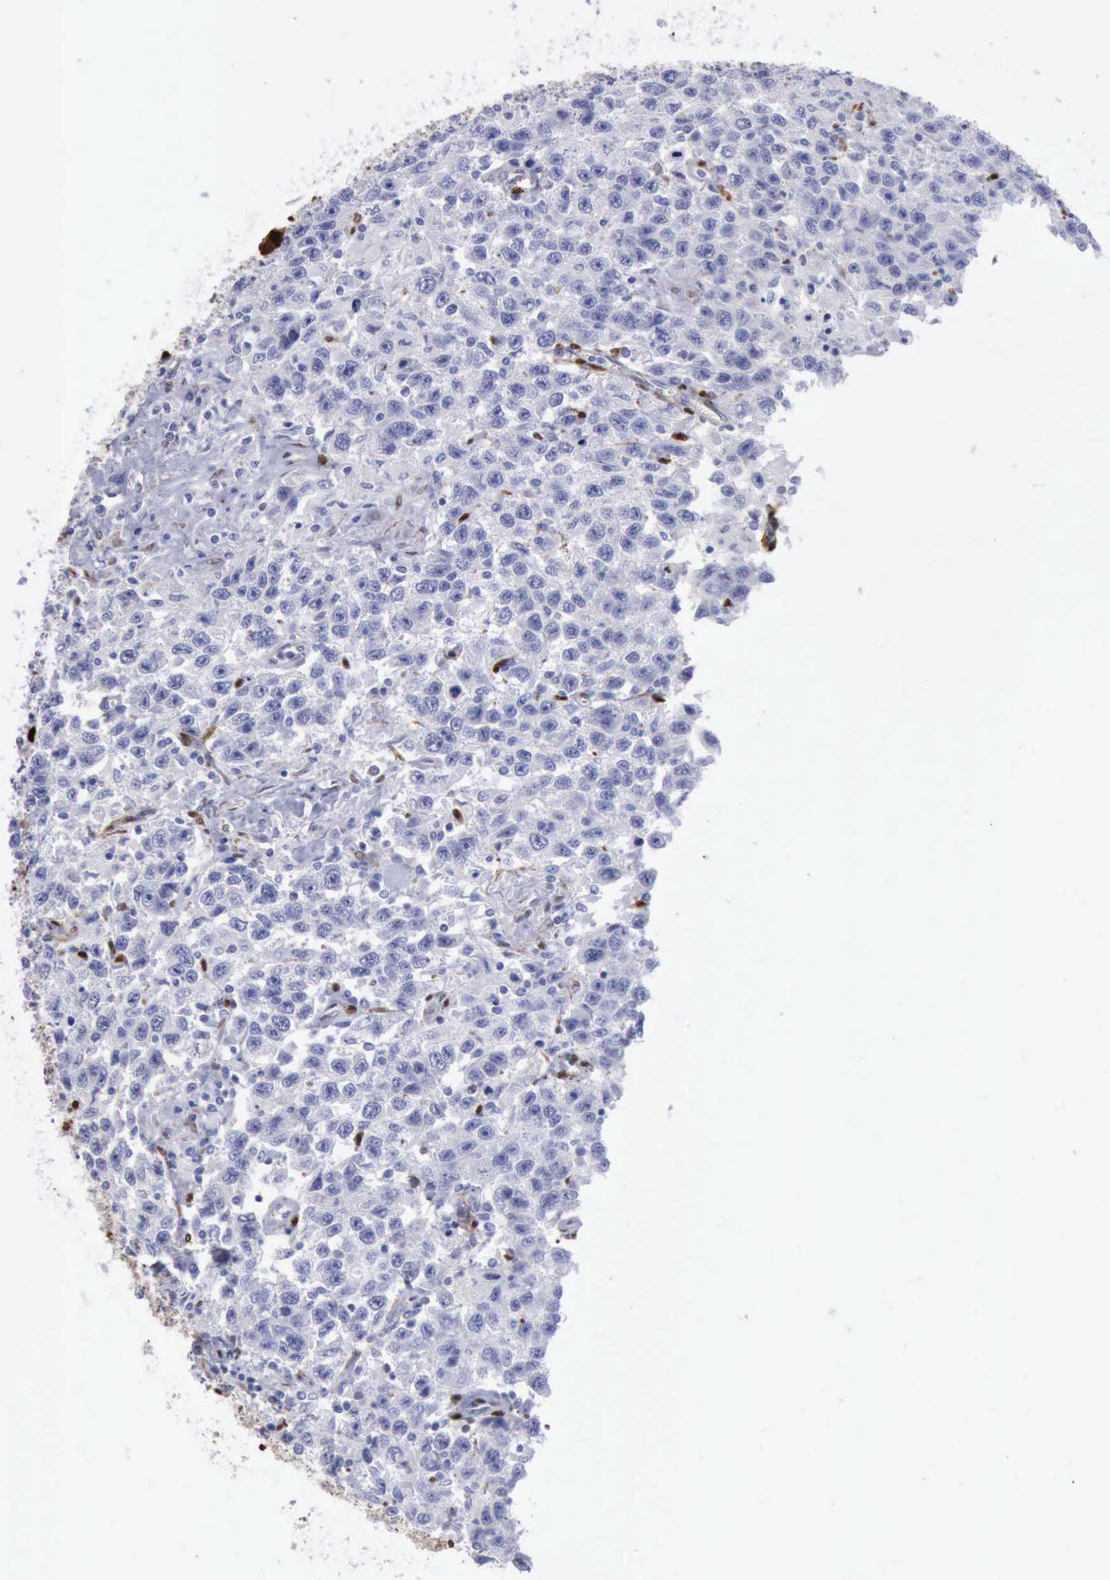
{"staining": {"intensity": "negative", "quantity": "none", "location": "none"}, "tissue": "testis cancer", "cell_type": "Tumor cells", "image_type": "cancer", "snomed": [{"axis": "morphology", "description": "Seminoma, NOS"}, {"axis": "topography", "description": "Testis"}], "caption": "Protein analysis of testis cancer reveals no significant positivity in tumor cells. (DAB immunohistochemistry with hematoxylin counter stain).", "gene": "FHL1", "patient": {"sex": "male", "age": 41}}